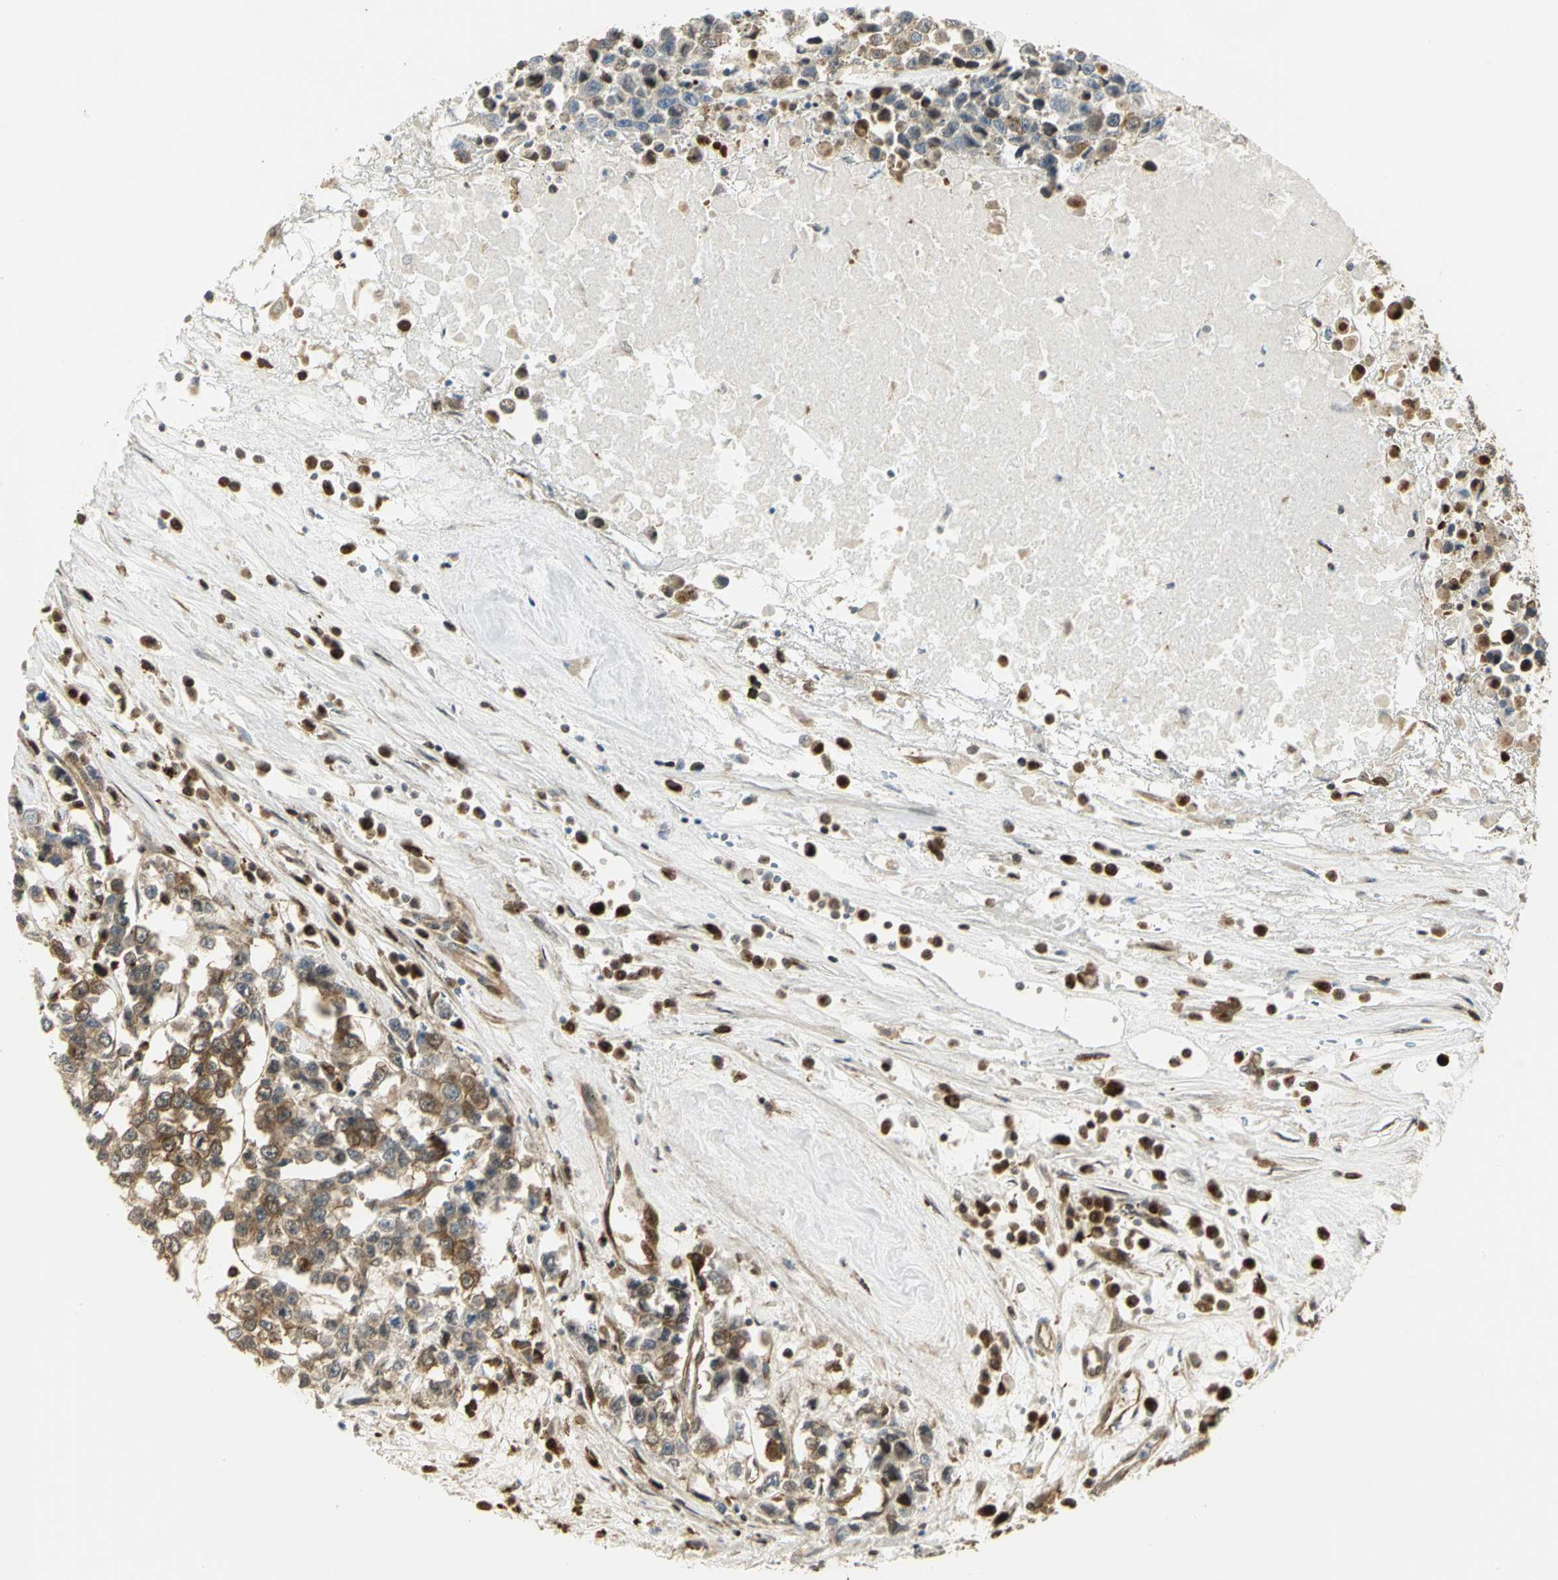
{"staining": {"intensity": "moderate", "quantity": ">75%", "location": "cytoplasmic/membranous"}, "tissue": "testis cancer", "cell_type": "Tumor cells", "image_type": "cancer", "snomed": [{"axis": "morphology", "description": "Seminoma, NOS"}, {"axis": "morphology", "description": "Carcinoma, Embryonal, NOS"}, {"axis": "topography", "description": "Testis"}], "caption": "Immunohistochemistry micrograph of testis seminoma stained for a protein (brown), which reveals medium levels of moderate cytoplasmic/membranous staining in about >75% of tumor cells.", "gene": "EEA1", "patient": {"sex": "male", "age": 52}}